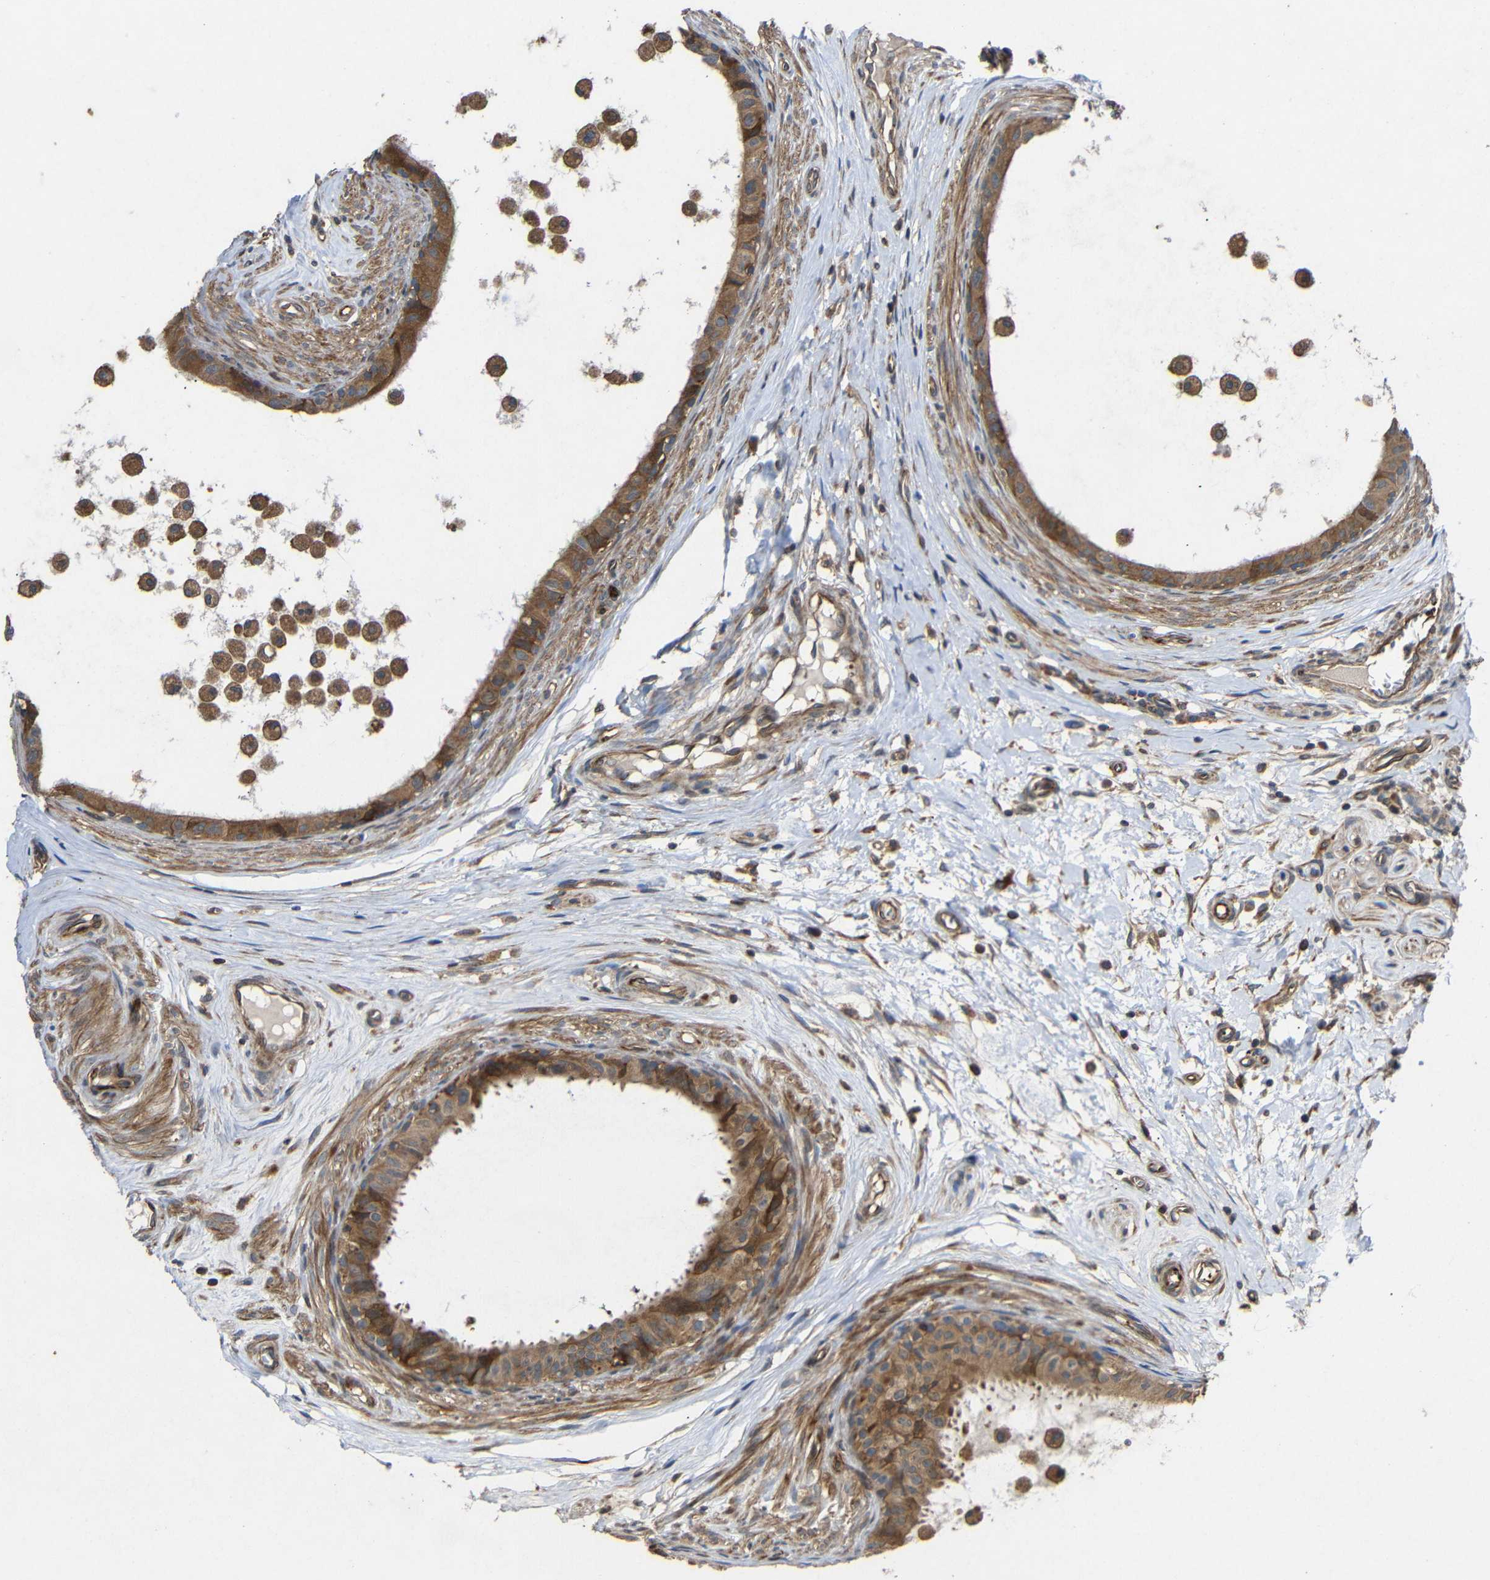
{"staining": {"intensity": "strong", "quantity": ">75%", "location": "cytoplasmic/membranous"}, "tissue": "epididymis", "cell_type": "Glandular cells", "image_type": "normal", "snomed": [{"axis": "morphology", "description": "Normal tissue, NOS"}, {"axis": "morphology", "description": "Inflammation, NOS"}, {"axis": "topography", "description": "Epididymis"}], "caption": "A high amount of strong cytoplasmic/membranous expression is present in about >75% of glandular cells in normal epididymis.", "gene": "EIF2S1", "patient": {"sex": "male", "age": 85}}